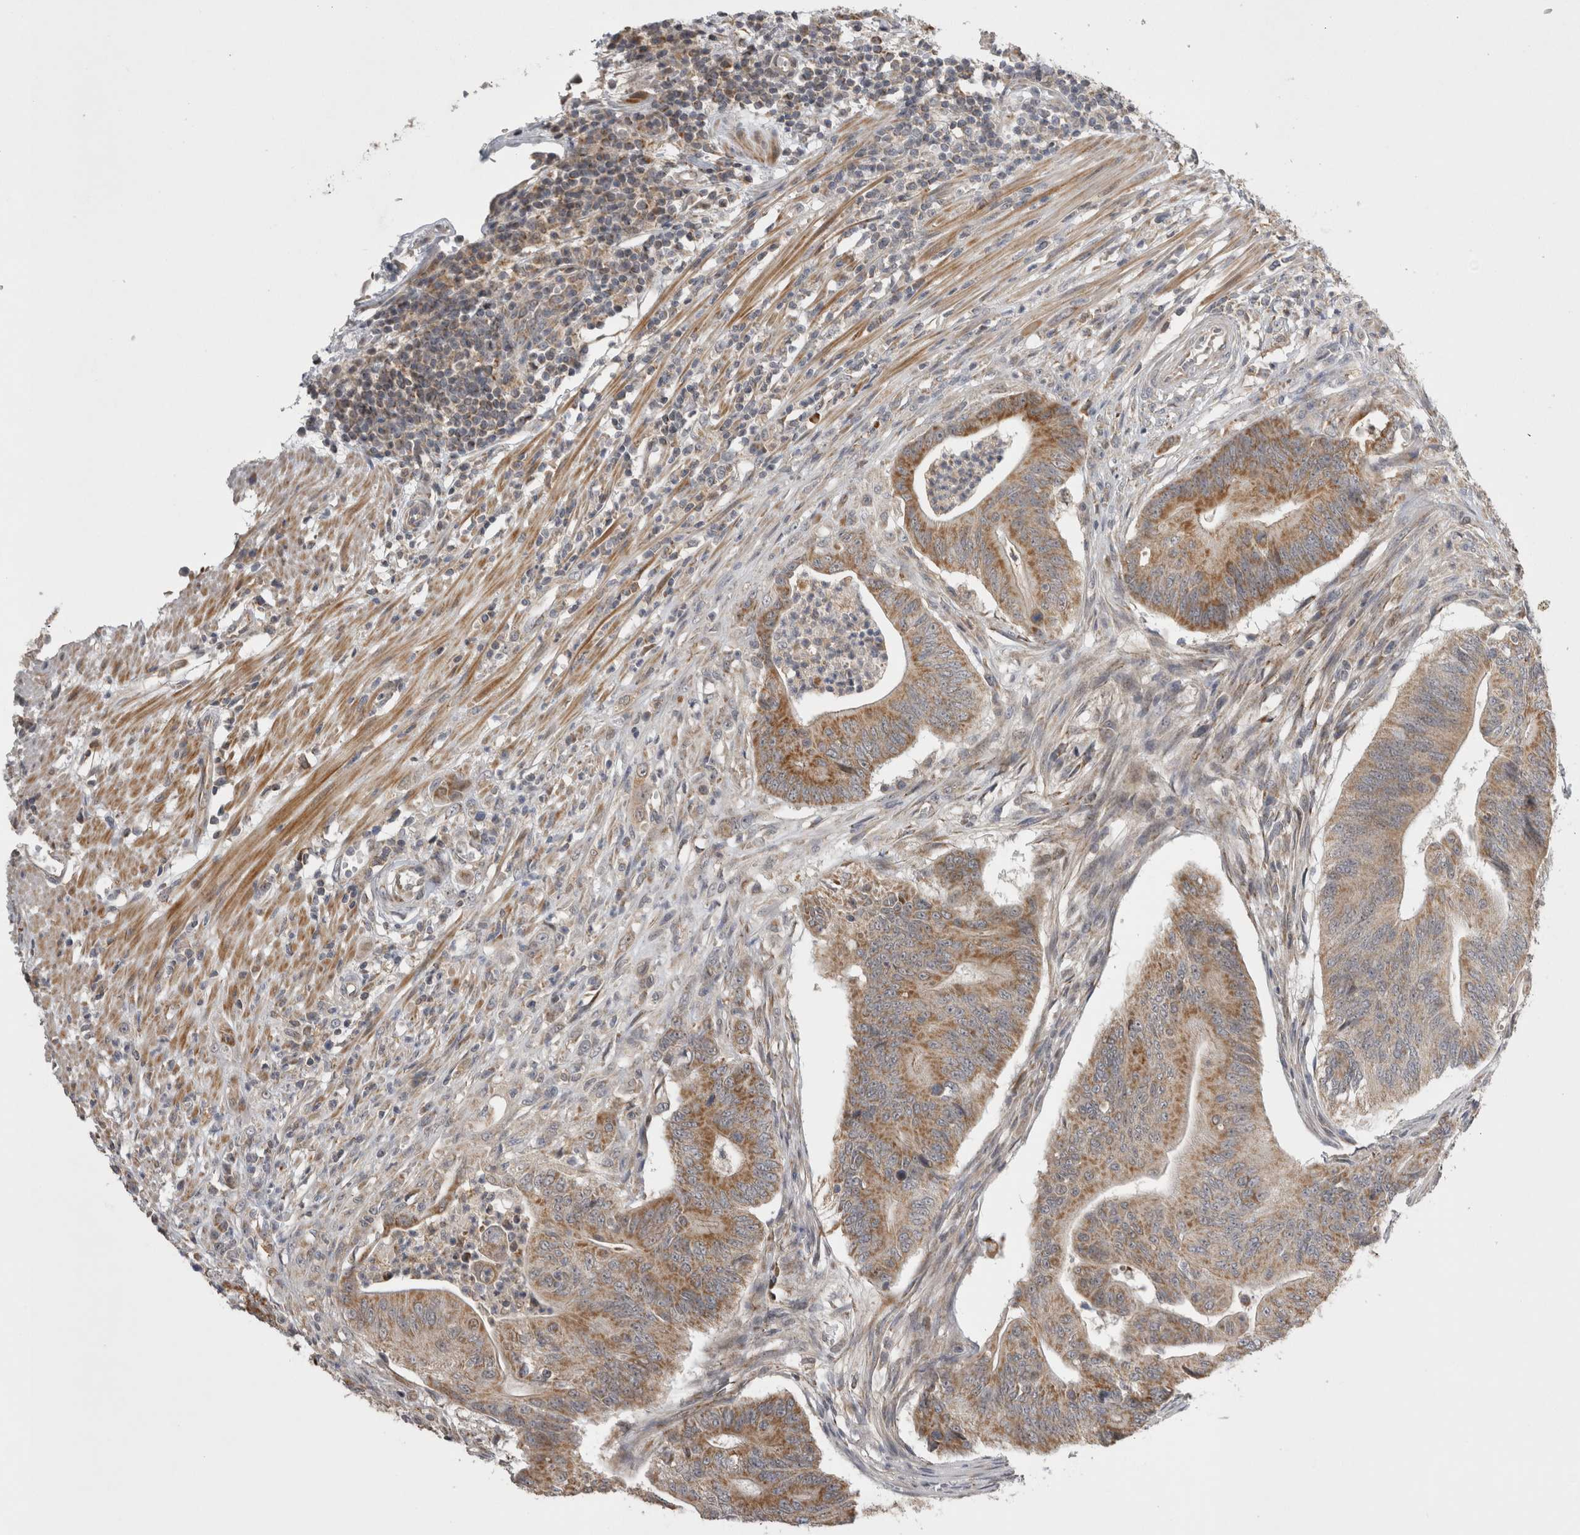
{"staining": {"intensity": "moderate", "quantity": ">75%", "location": "cytoplasmic/membranous"}, "tissue": "colorectal cancer", "cell_type": "Tumor cells", "image_type": "cancer", "snomed": [{"axis": "morphology", "description": "Adenoma, NOS"}, {"axis": "morphology", "description": "Adenocarcinoma, NOS"}, {"axis": "topography", "description": "Colon"}], "caption": "Tumor cells show medium levels of moderate cytoplasmic/membranous staining in about >75% of cells in colorectal cancer.", "gene": "KCNIP1", "patient": {"sex": "male", "age": 79}}